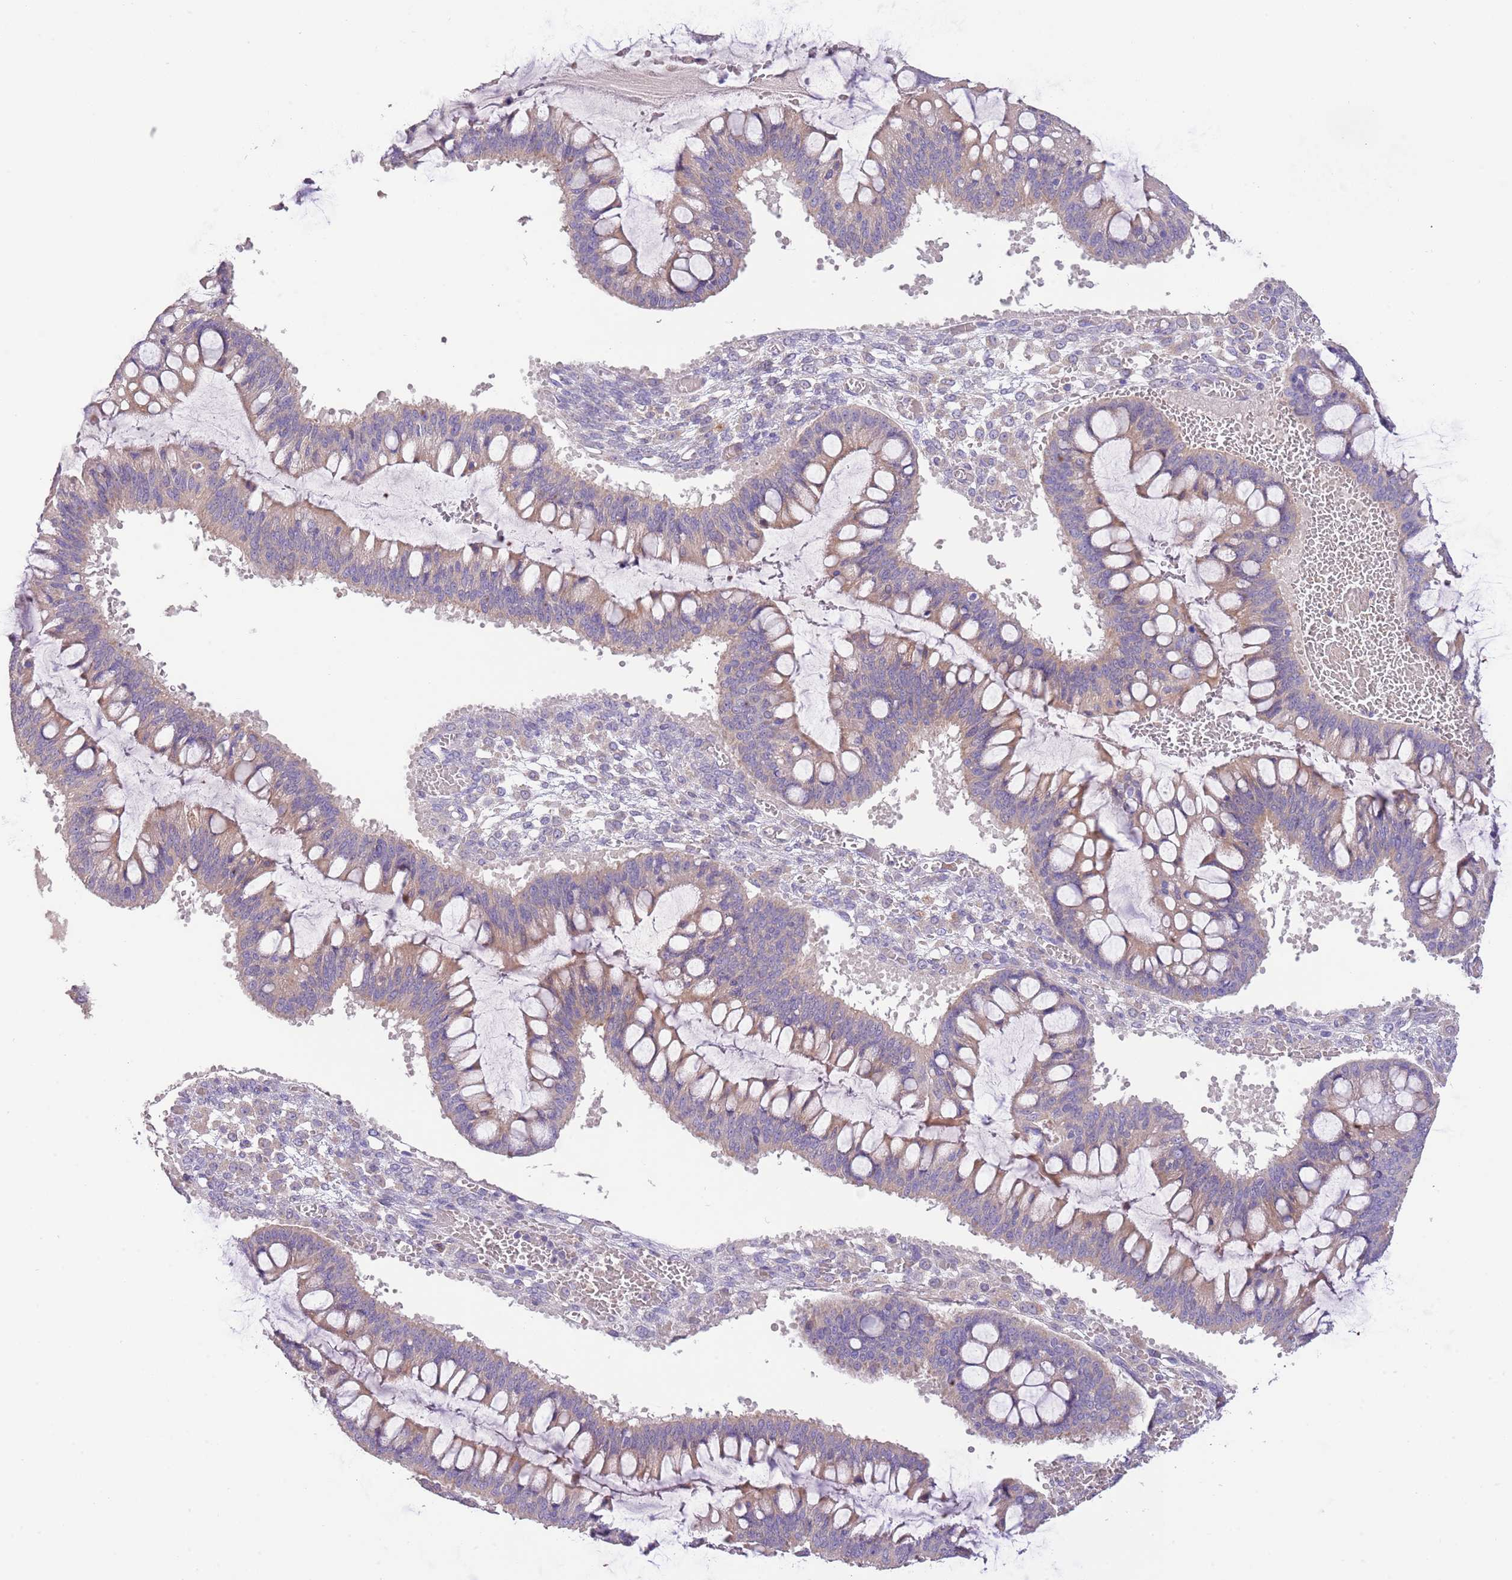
{"staining": {"intensity": "weak", "quantity": "25%-75%", "location": "cytoplasmic/membranous"}, "tissue": "ovarian cancer", "cell_type": "Tumor cells", "image_type": "cancer", "snomed": [{"axis": "morphology", "description": "Cystadenocarcinoma, mucinous, NOS"}, {"axis": "topography", "description": "Ovary"}], "caption": "The photomicrograph reveals a brown stain indicating the presence of a protein in the cytoplasmic/membranous of tumor cells in mucinous cystadenocarcinoma (ovarian).", "gene": "ZNF658", "patient": {"sex": "female", "age": 73}}